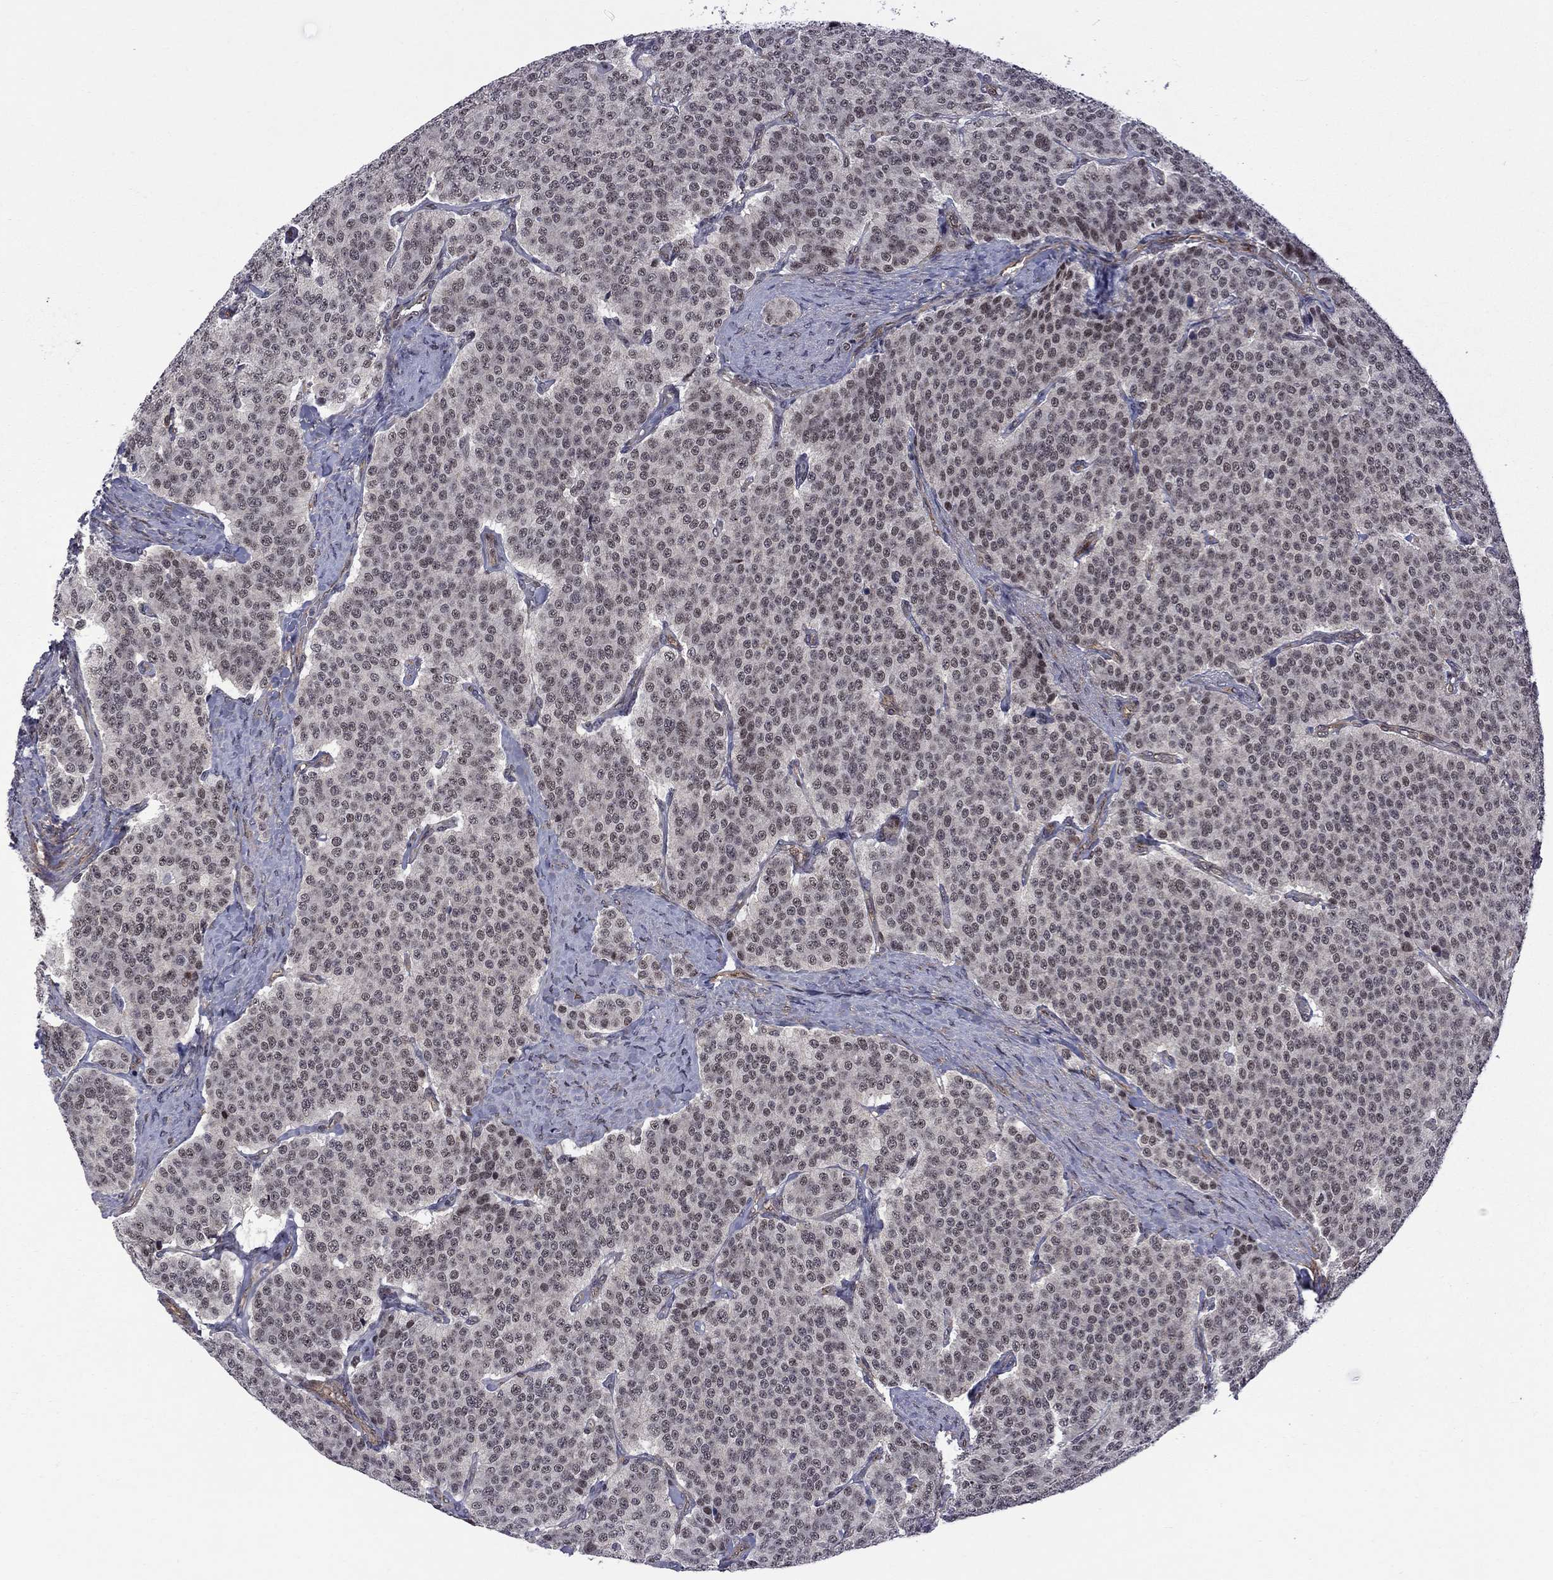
{"staining": {"intensity": "negative", "quantity": "none", "location": "none"}, "tissue": "carcinoid", "cell_type": "Tumor cells", "image_type": "cancer", "snomed": [{"axis": "morphology", "description": "Carcinoid, malignant, NOS"}, {"axis": "topography", "description": "Small intestine"}], "caption": "The photomicrograph shows no staining of tumor cells in carcinoid (malignant).", "gene": "BRF1", "patient": {"sex": "female", "age": 58}}